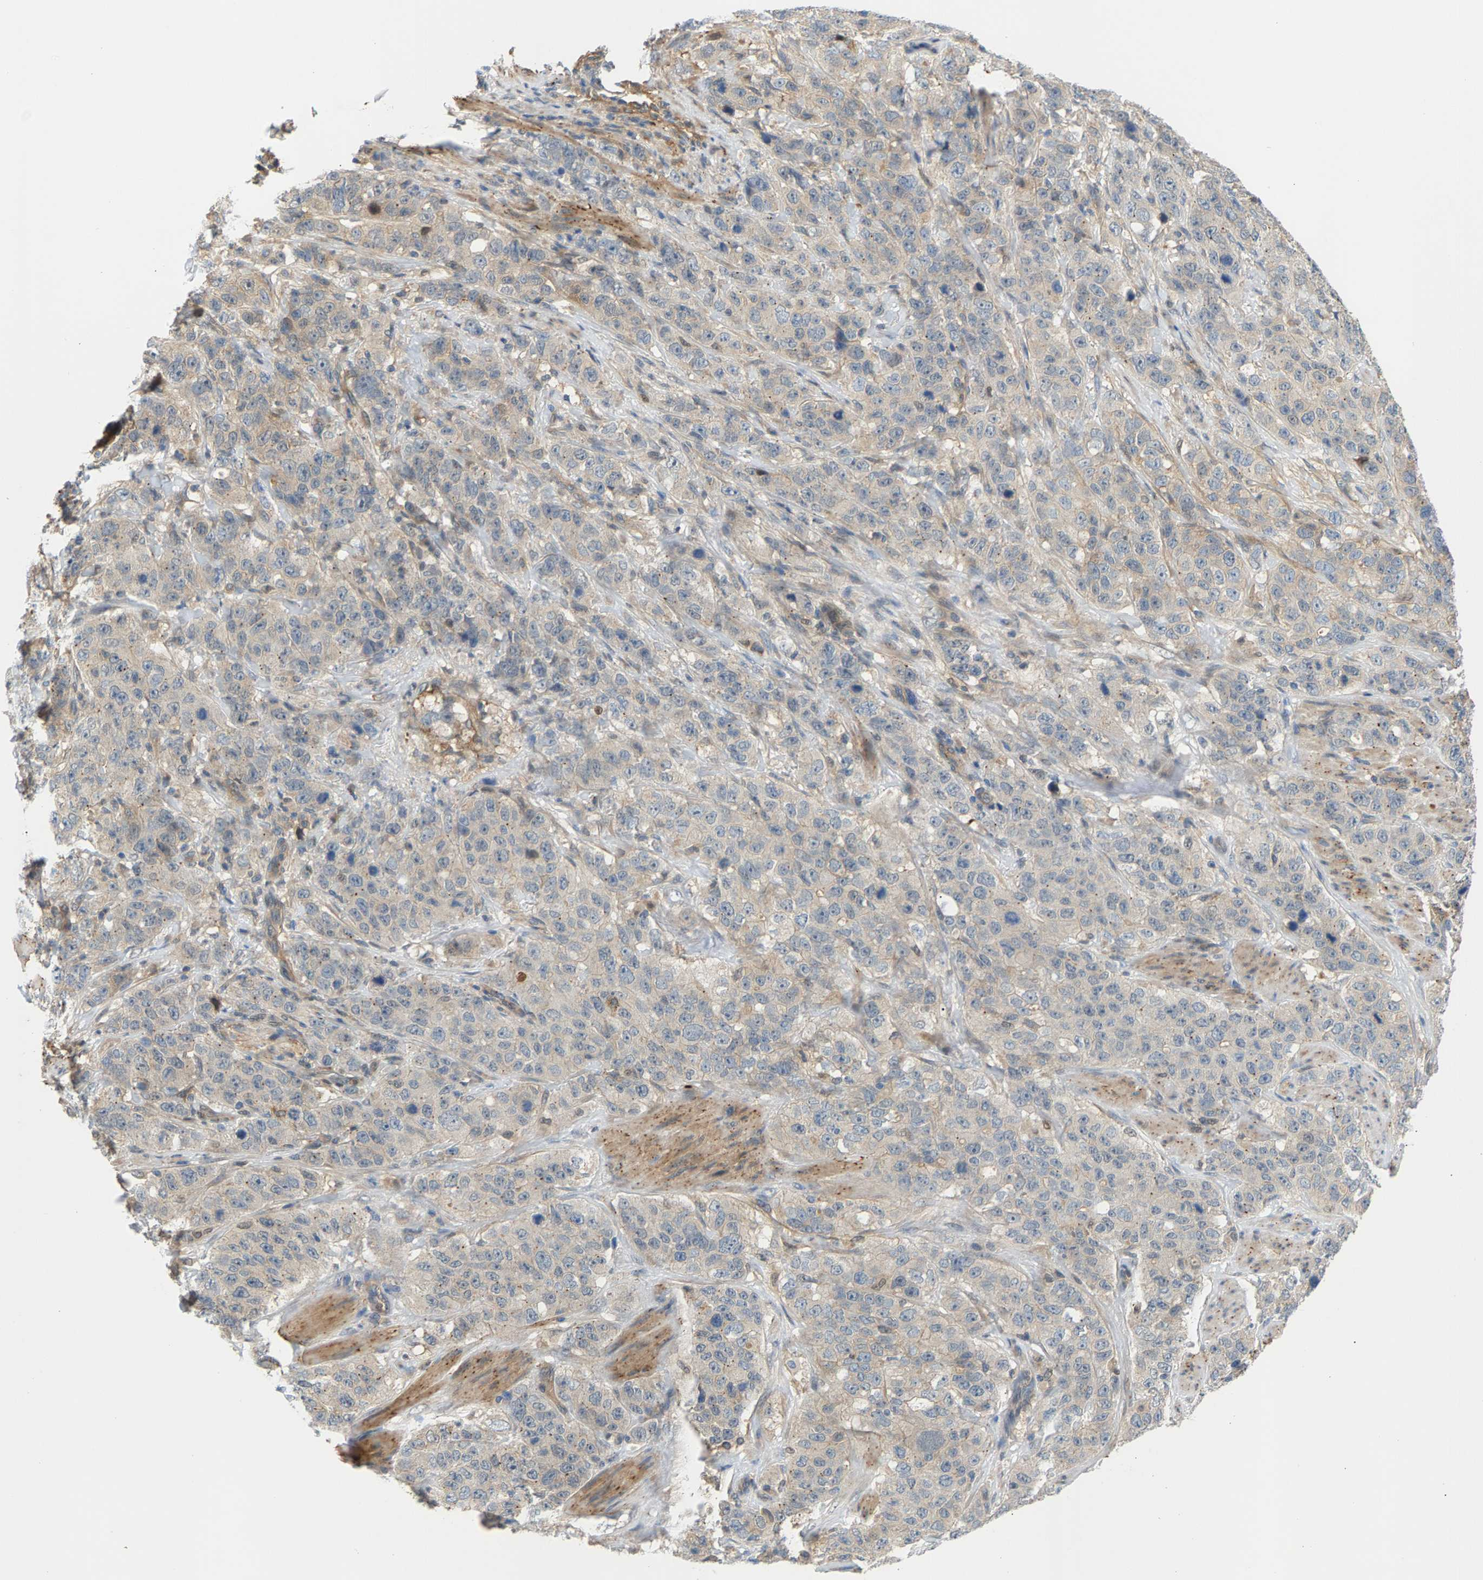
{"staining": {"intensity": "weak", "quantity": "<25%", "location": "cytoplasmic/membranous"}, "tissue": "stomach cancer", "cell_type": "Tumor cells", "image_type": "cancer", "snomed": [{"axis": "morphology", "description": "Adenocarcinoma, NOS"}, {"axis": "topography", "description": "Stomach"}], "caption": "This is an immunohistochemistry histopathology image of human stomach cancer (adenocarcinoma). There is no positivity in tumor cells.", "gene": "KRTAP27-1", "patient": {"sex": "male", "age": 48}}